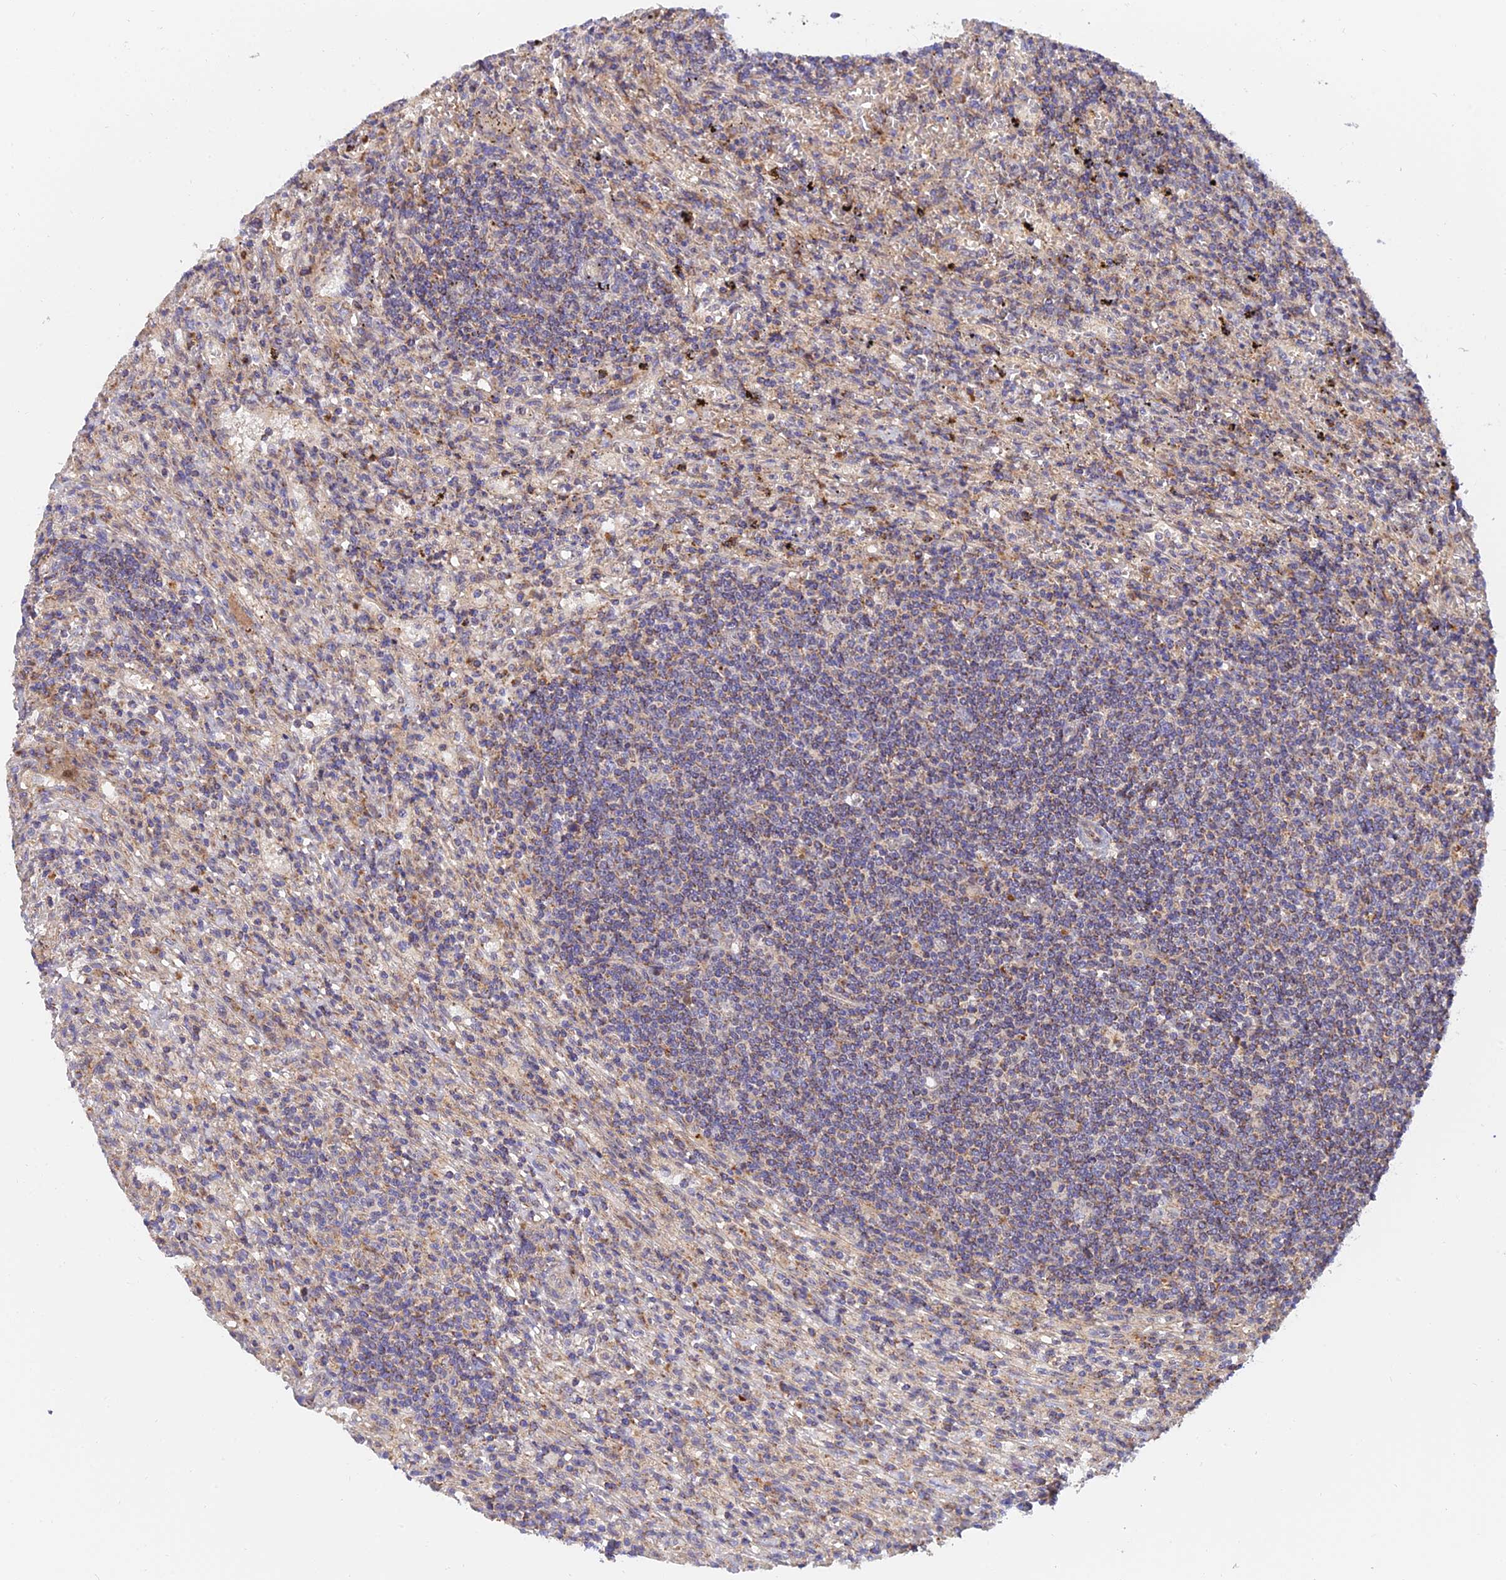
{"staining": {"intensity": "moderate", "quantity": "<25%", "location": "cytoplasmic/membranous"}, "tissue": "lymphoma", "cell_type": "Tumor cells", "image_type": "cancer", "snomed": [{"axis": "morphology", "description": "Malignant lymphoma, non-Hodgkin's type, Low grade"}, {"axis": "topography", "description": "Spleen"}], "caption": "This image displays malignant lymphoma, non-Hodgkin's type (low-grade) stained with immunohistochemistry to label a protein in brown. The cytoplasmic/membranous of tumor cells show moderate positivity for the protein. Nuclei are counter-stained blue.", "gene": "PODNL1", "patient": {"sex": "male", "age": 76}}